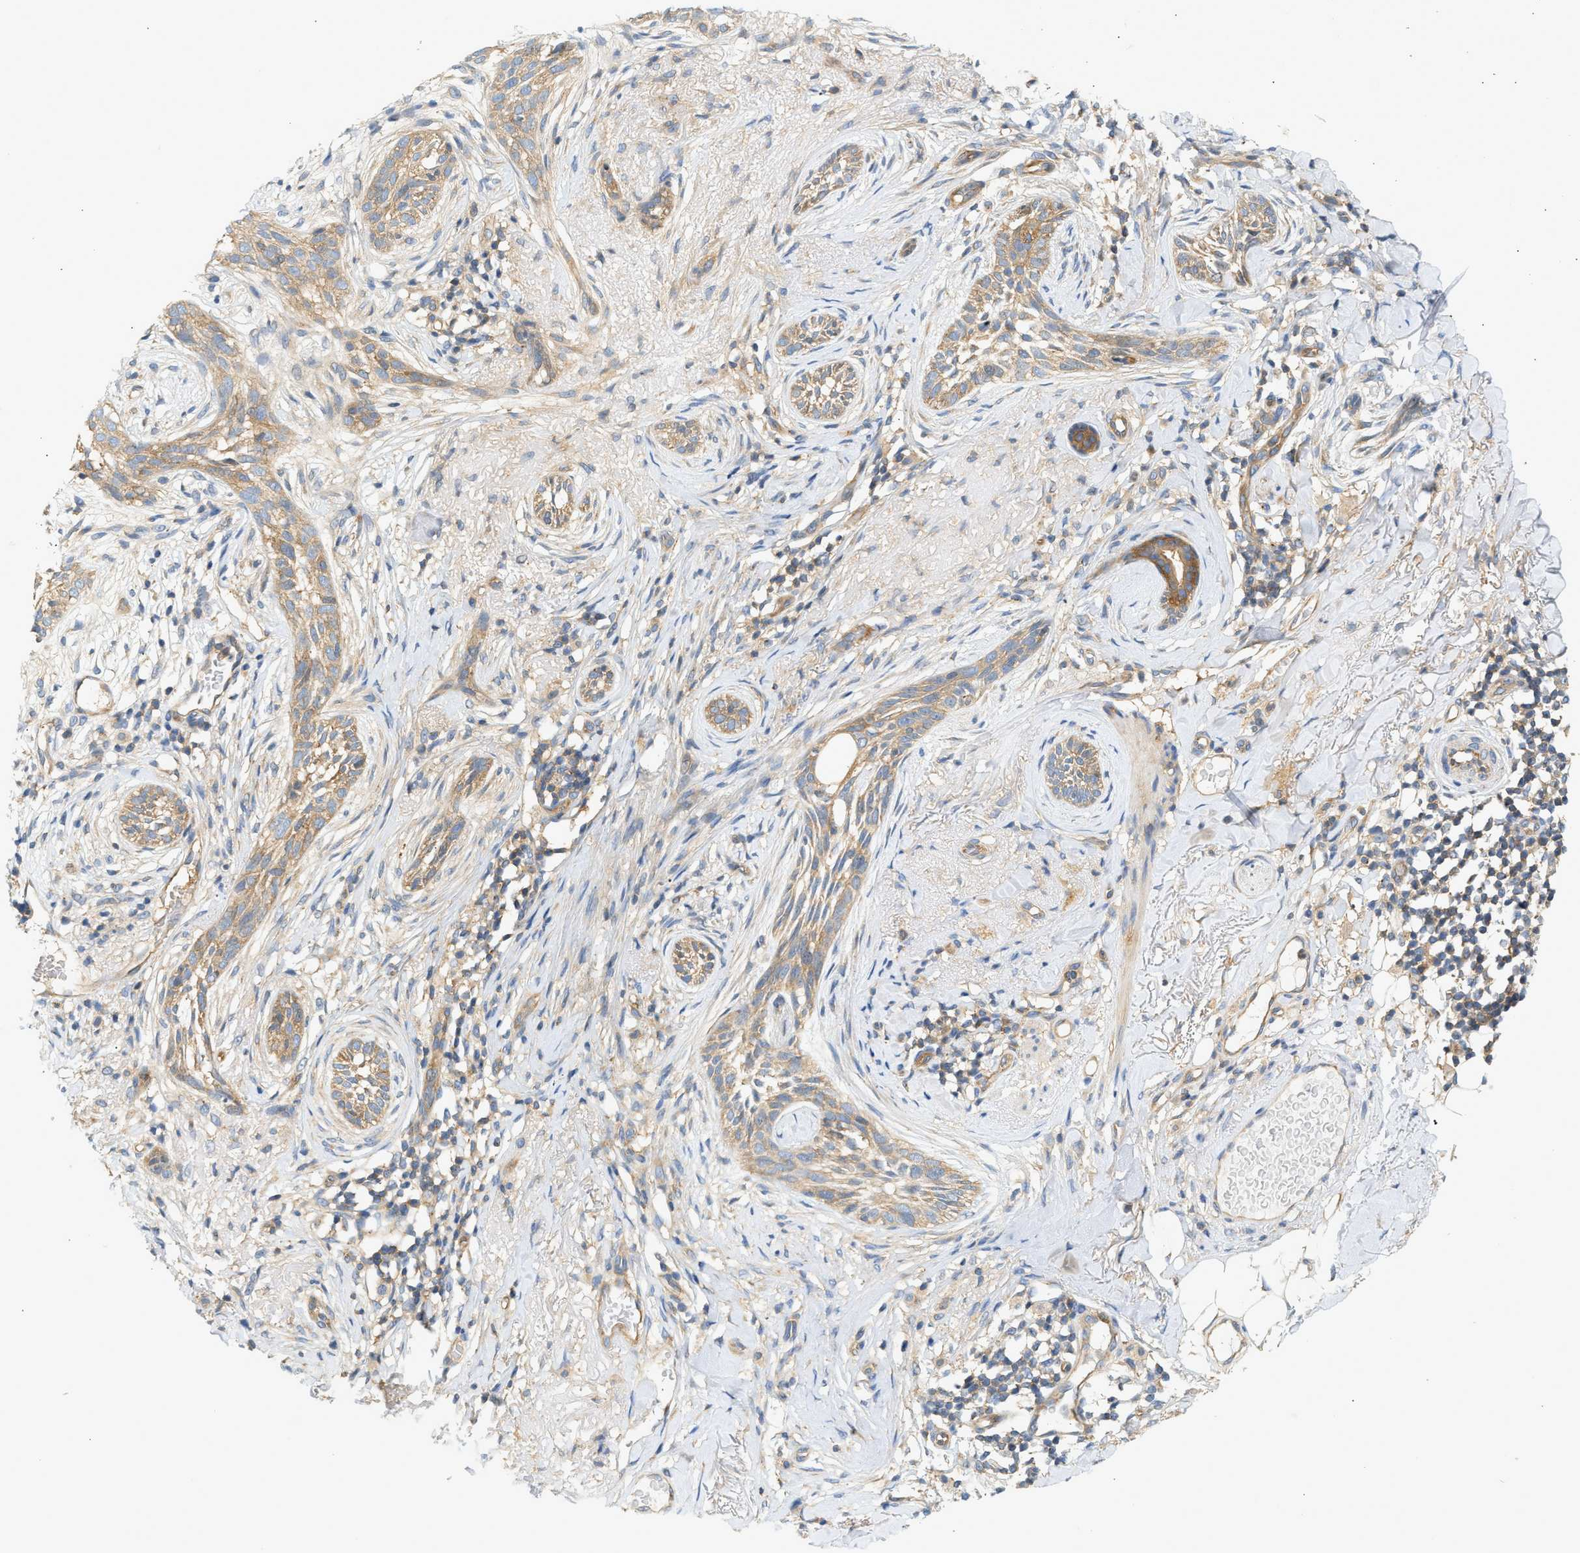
{"staining": {"intensity": "moderate", "quantity": ">75%", "location": "cytoplasmic/membranous"}, "tissue": "skin cancer", "cell_type": "Tumor cells", "image_type": "cancer", "snomed": [{"axis": "morphology", "description": "Basal cell carcinoma"}, {"axis": "topography", "description": "Skin"}], "caption": "Human skin cancer (basal cell carcinoma) stained with a brown dye reveals moderate cytoplasmic/membranous positive staining in approximately >75% of tumor cells.", "gene": "PAFAH1B1", "patient": {"sex": "female", "age": 88}}